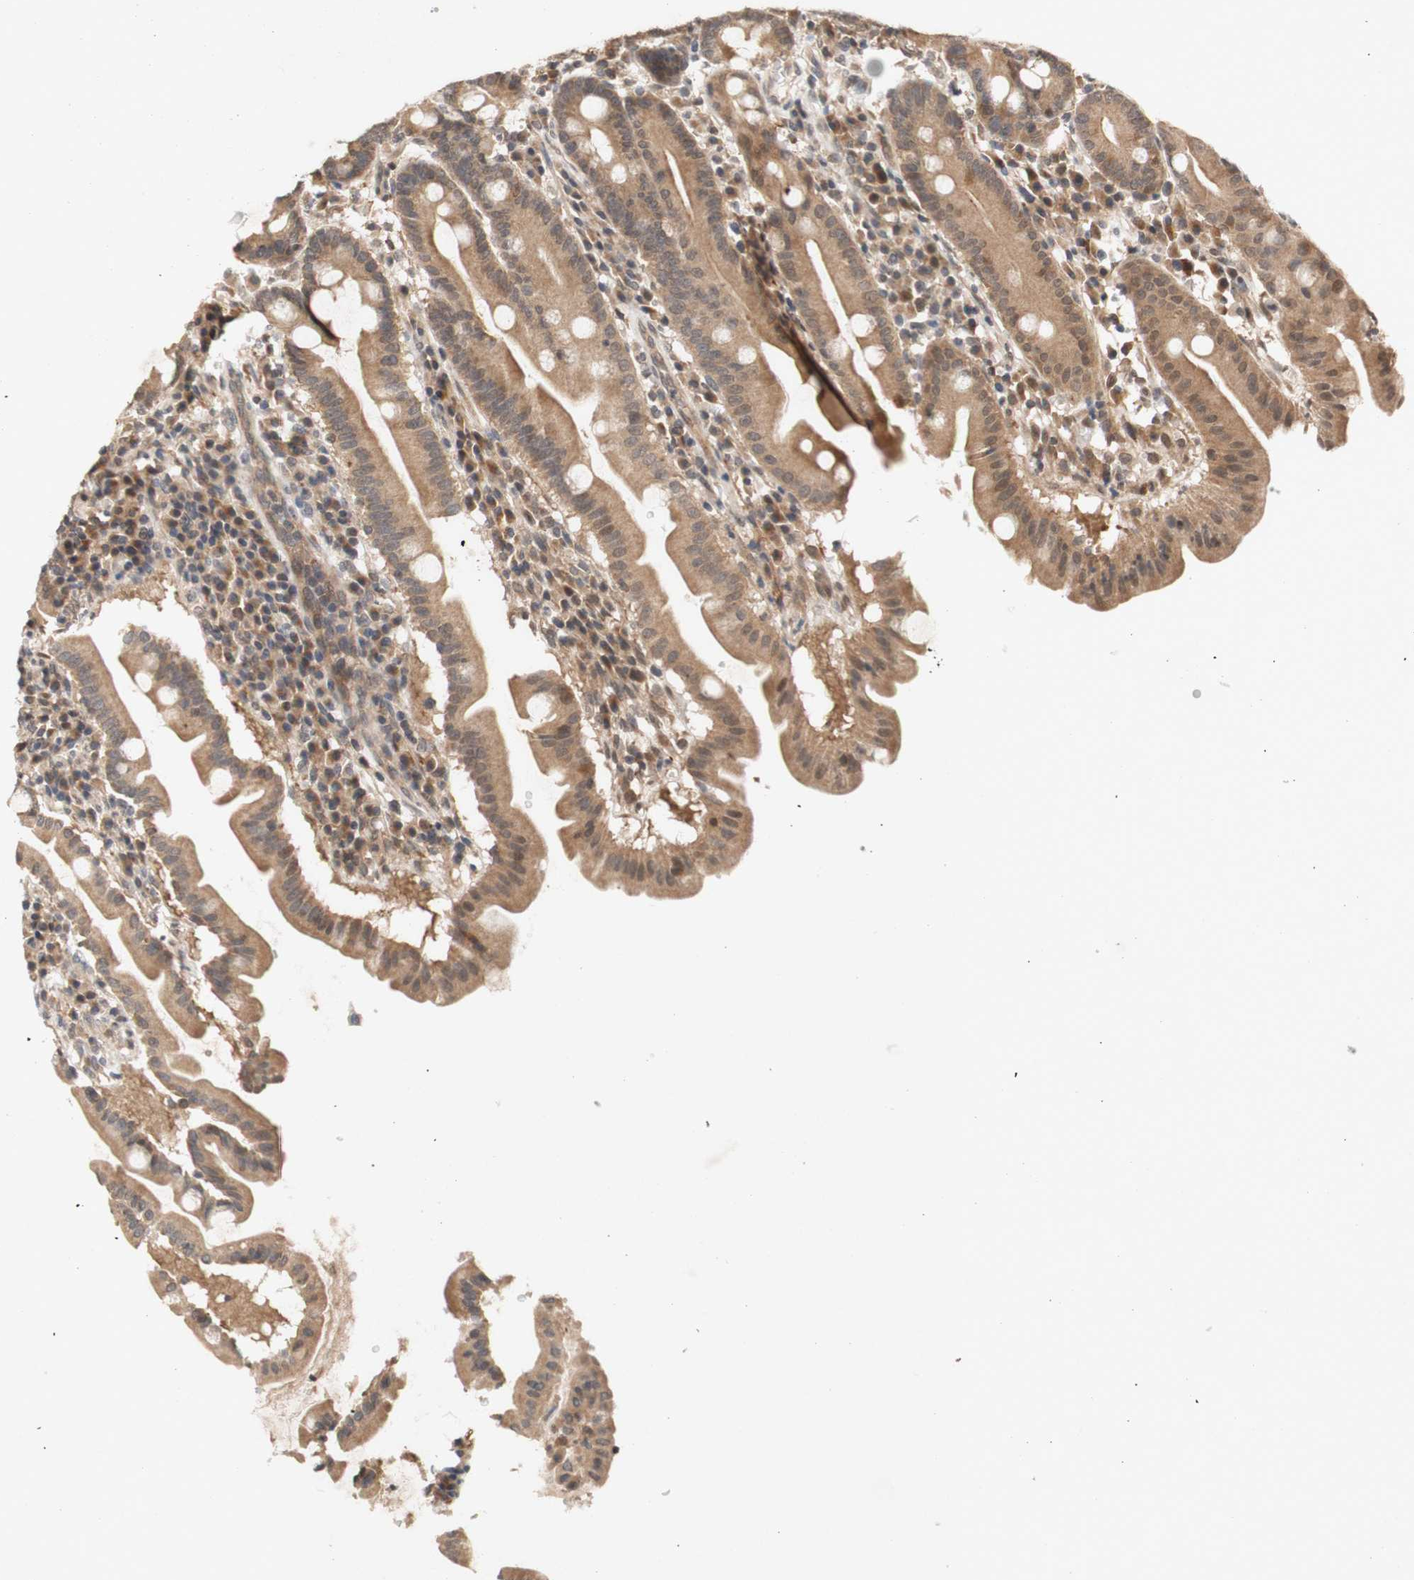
{"staining": {"intensity": "moderate", "quantity": ">75%", "location": "cytoplasmic/membranous"}, "tissue": "duodenum", "cell_type": "Glandular cells", "image_type": "normal", "snomed": [{"axis": "morphology", "description": "Normal tissue, NOS"}, {"axis": "topography", "description": "Duodenum"}], "caption": "Immunohistochemistry (IHC) staining of normal duodenum, which reveals medium levels of moderate cytoplasmic/membranous positivity in approximately >75% of glandular cells indicating moderate cytoplasmic/membranous protein positivity. The staining was performed using DAB (brown) for protein detection and nuclei were counterstained in hematoxylin (blue).", "gene": "PIN1", "patient": {"sex": "male", "age": 50}}